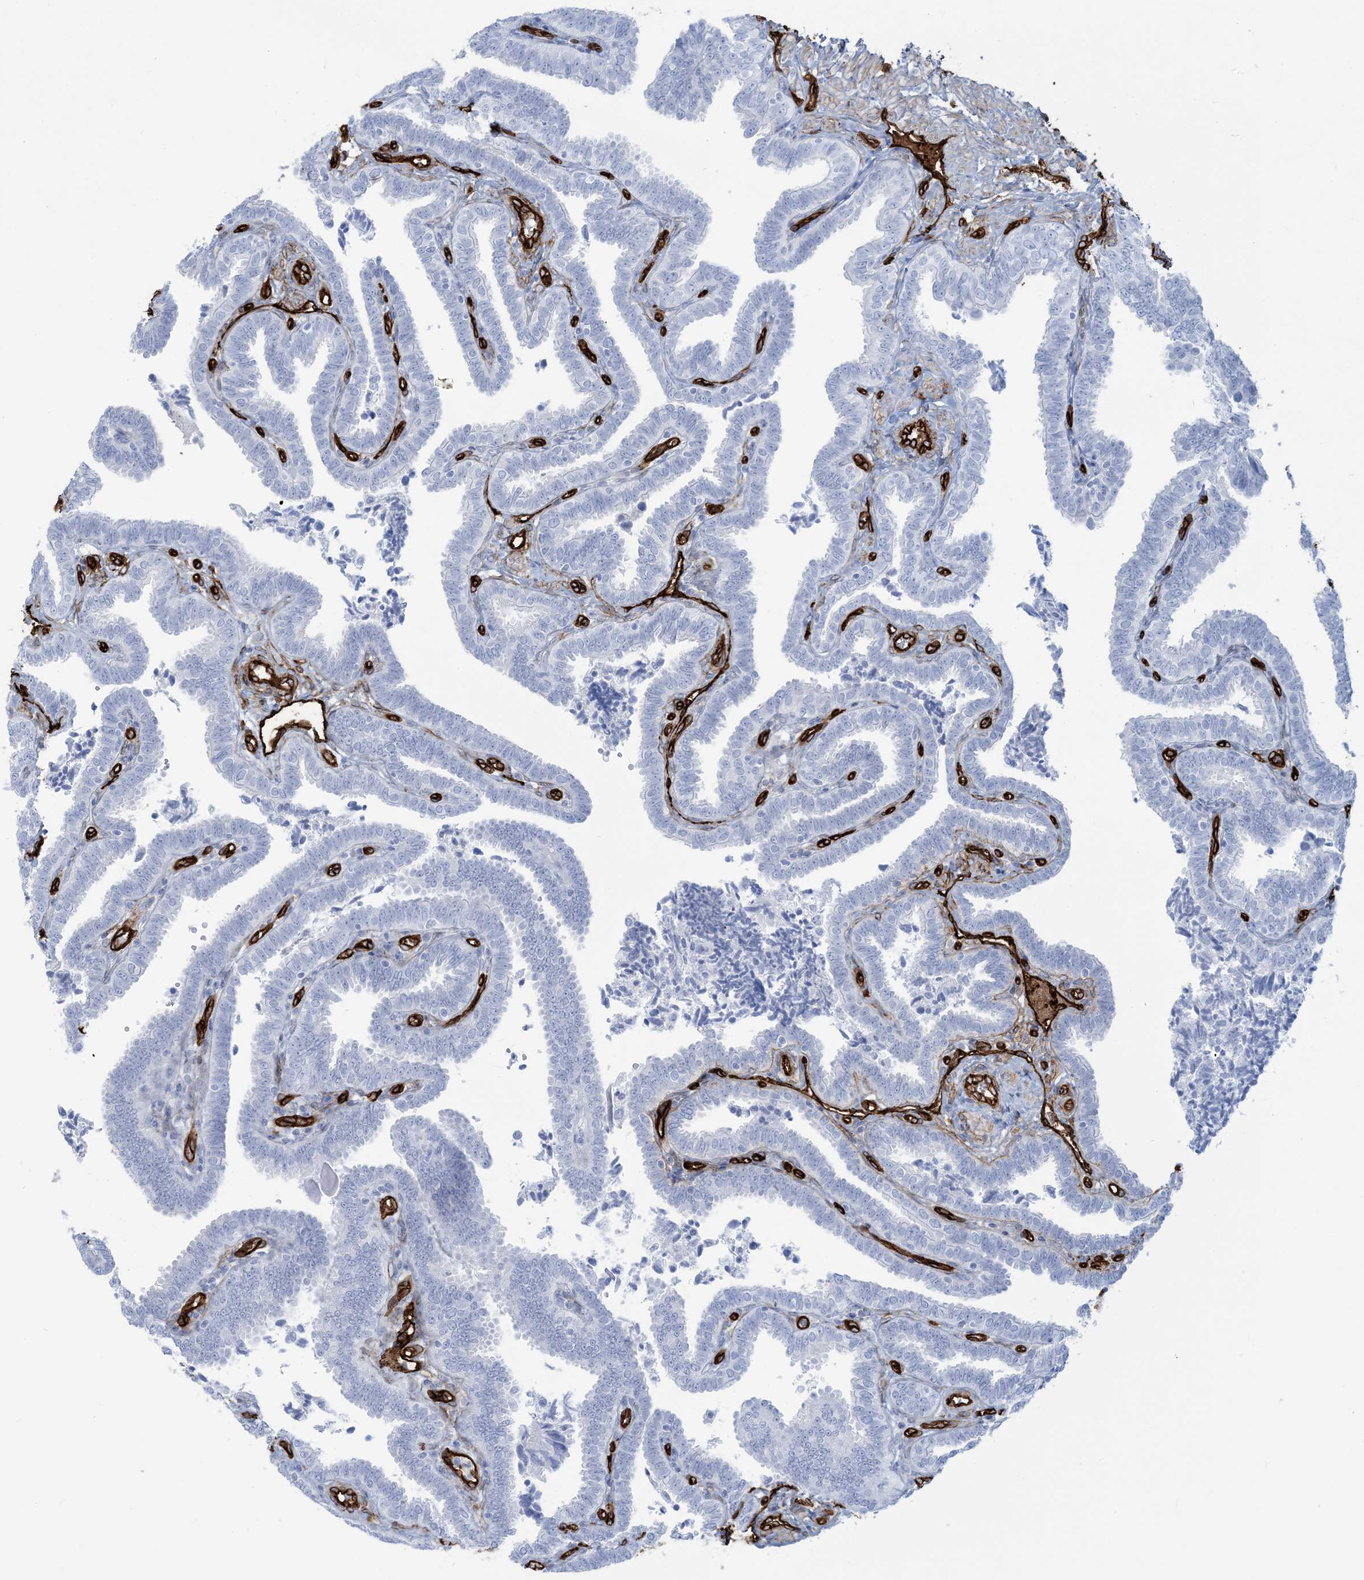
{"staining": {"intensity": "negative", "quantity": "none", "location": "none"}, "tissue": "fallopian tube", "cell_type": "Glandular cells", "image_type": "normal", "snomed": [{"axis": "morphology", "description": "Normal tissue, NOS"}, {"axis": "topography", "description": "Fallopian tube"}], "caption": "This is a micrograph of immunohistochemistry (IHC) staining of normal fallopian tube, which shows no positivity in glandular cells. Brightfield microscopy of immunohistochemistry (IHC) stained with DAB (3,3'-diaminobenzidine) (brown) and hematoxylin (blue), captured at high magnification.", "gene": "EPS8L3", "patient": {"sex": "female", "age": 39}}